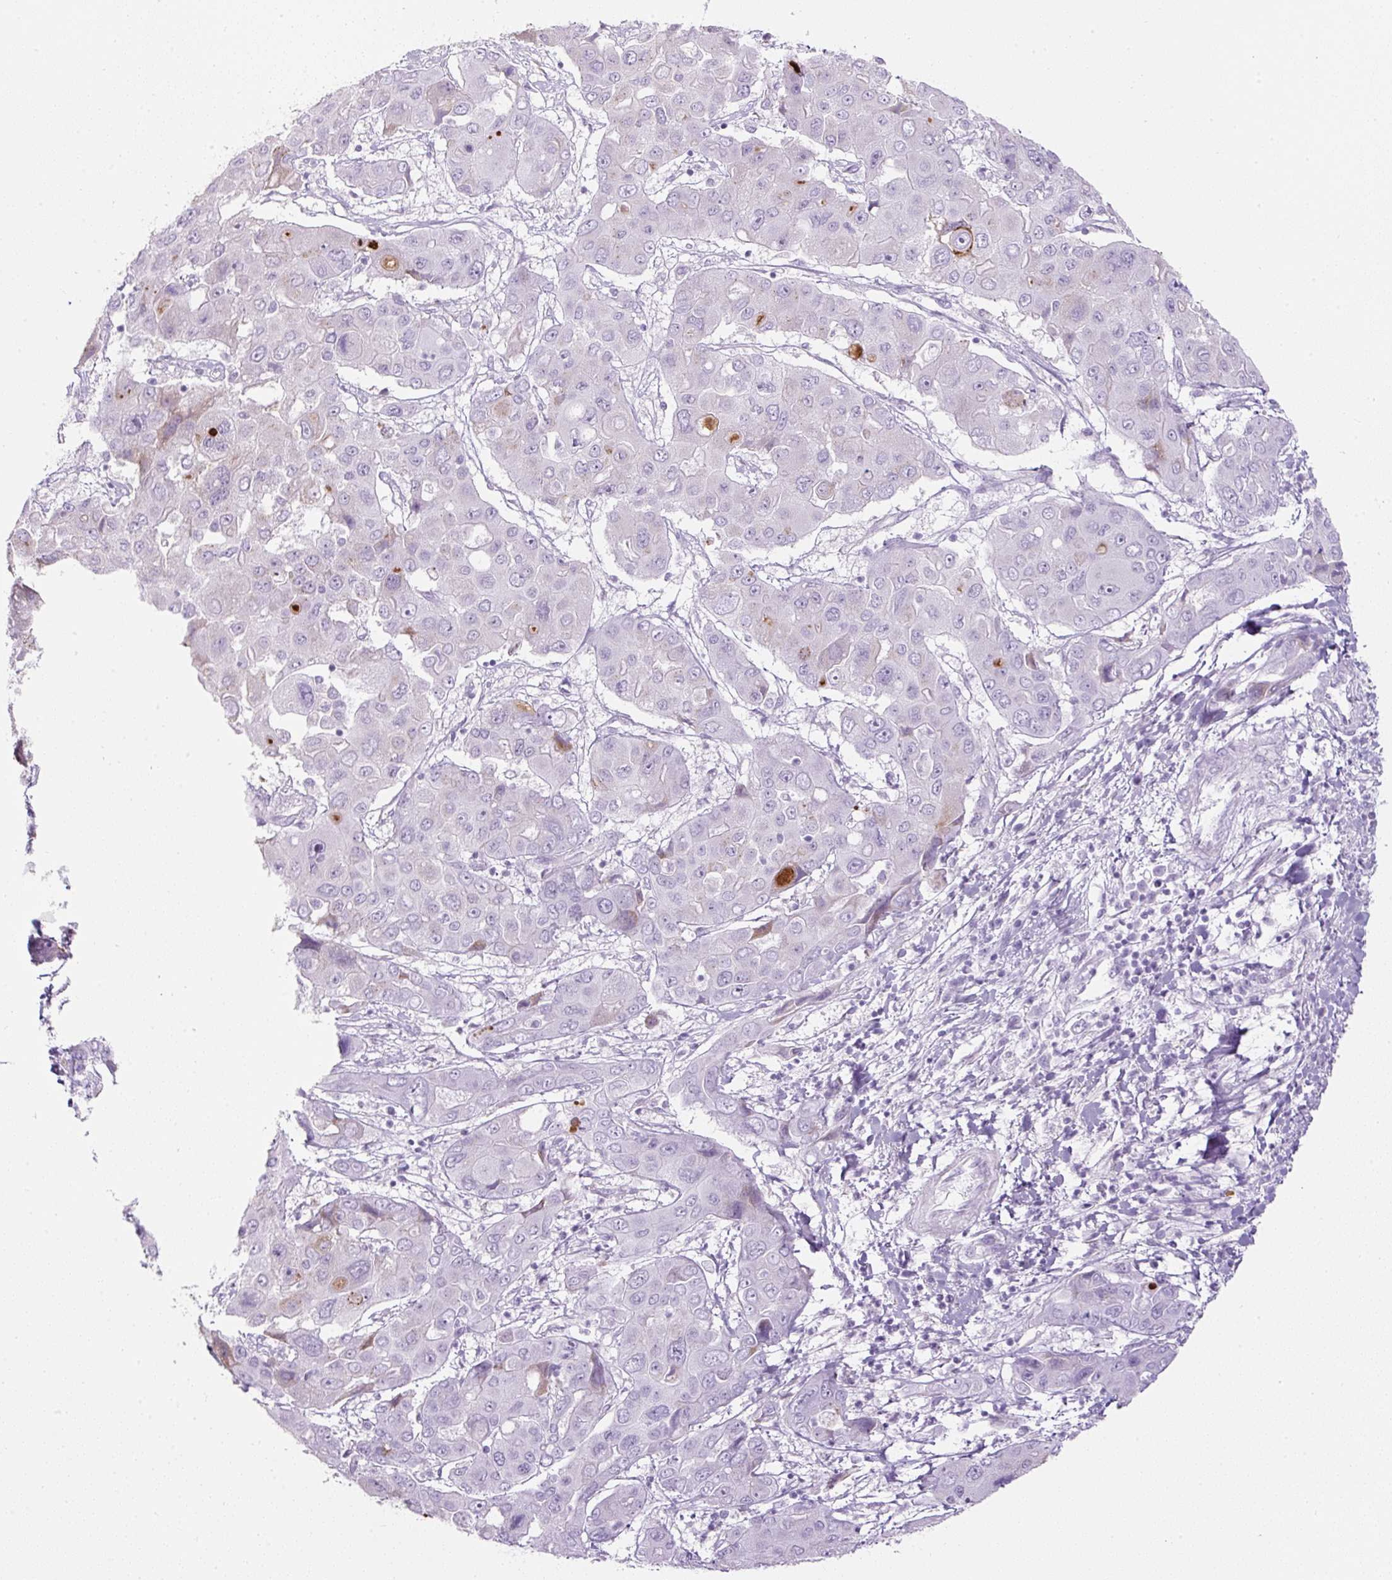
{"staining": {"intensity": "negative", "quantity": "none", "location": "none"}, "tissue": "liver cancer", "cell_type": "Tumor cells", "image_type": "cancer", "snomed": [{"axis": "morphology", "description": "Cholangiocarcinoma"}, {"axis": "topography", "description": "Liver"}], "caption": "DAB immunohistochemical staining of human liver cancer (cholangiocarcinoma) displays no significant positivity in tumor cells.", "gene": "APOA1", "patient": {"sex": "male", "age": 67}}